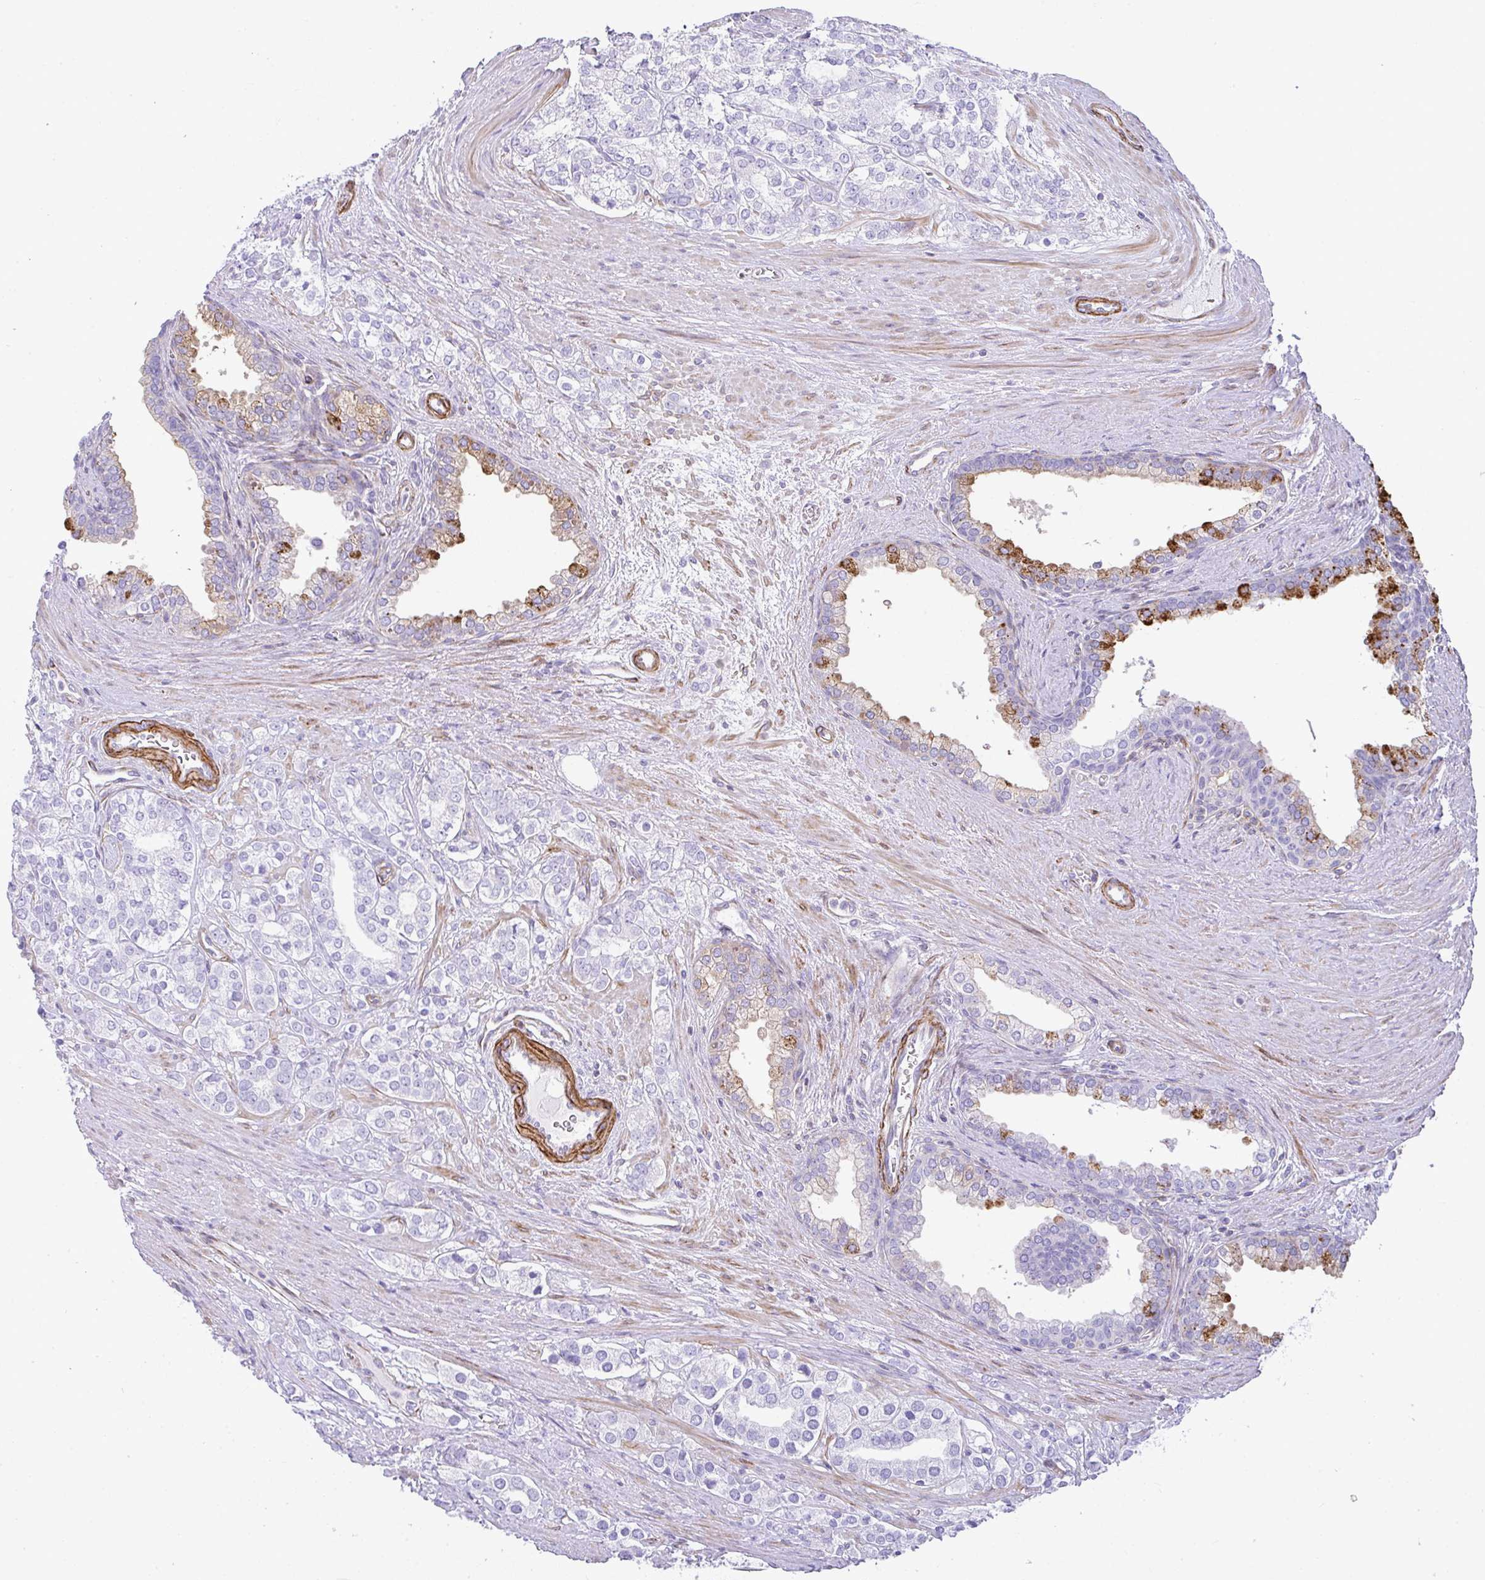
{"staining": {"intensity": "negative", "quantity": "none", "location": "none"}, "tissue": "prostate cancer", "cell_type": "Tumor cells", "image_type": "cancer", "snomed": [{"axis": "morphology", "description": "Adenocarcinoma, High grade"}, {"axis": "topography", "description": "Prostate"}], "caption": "Immunohistochemical staining of human prostate cancer reveals no significant staining in tumor cells. Brightfield microscopy of IHC stained with DAB (brown) and hematoxylin (blue), captured at high magnification.", "gene": "CDRT15", "patient": {"sex": "male", "age": 58}}